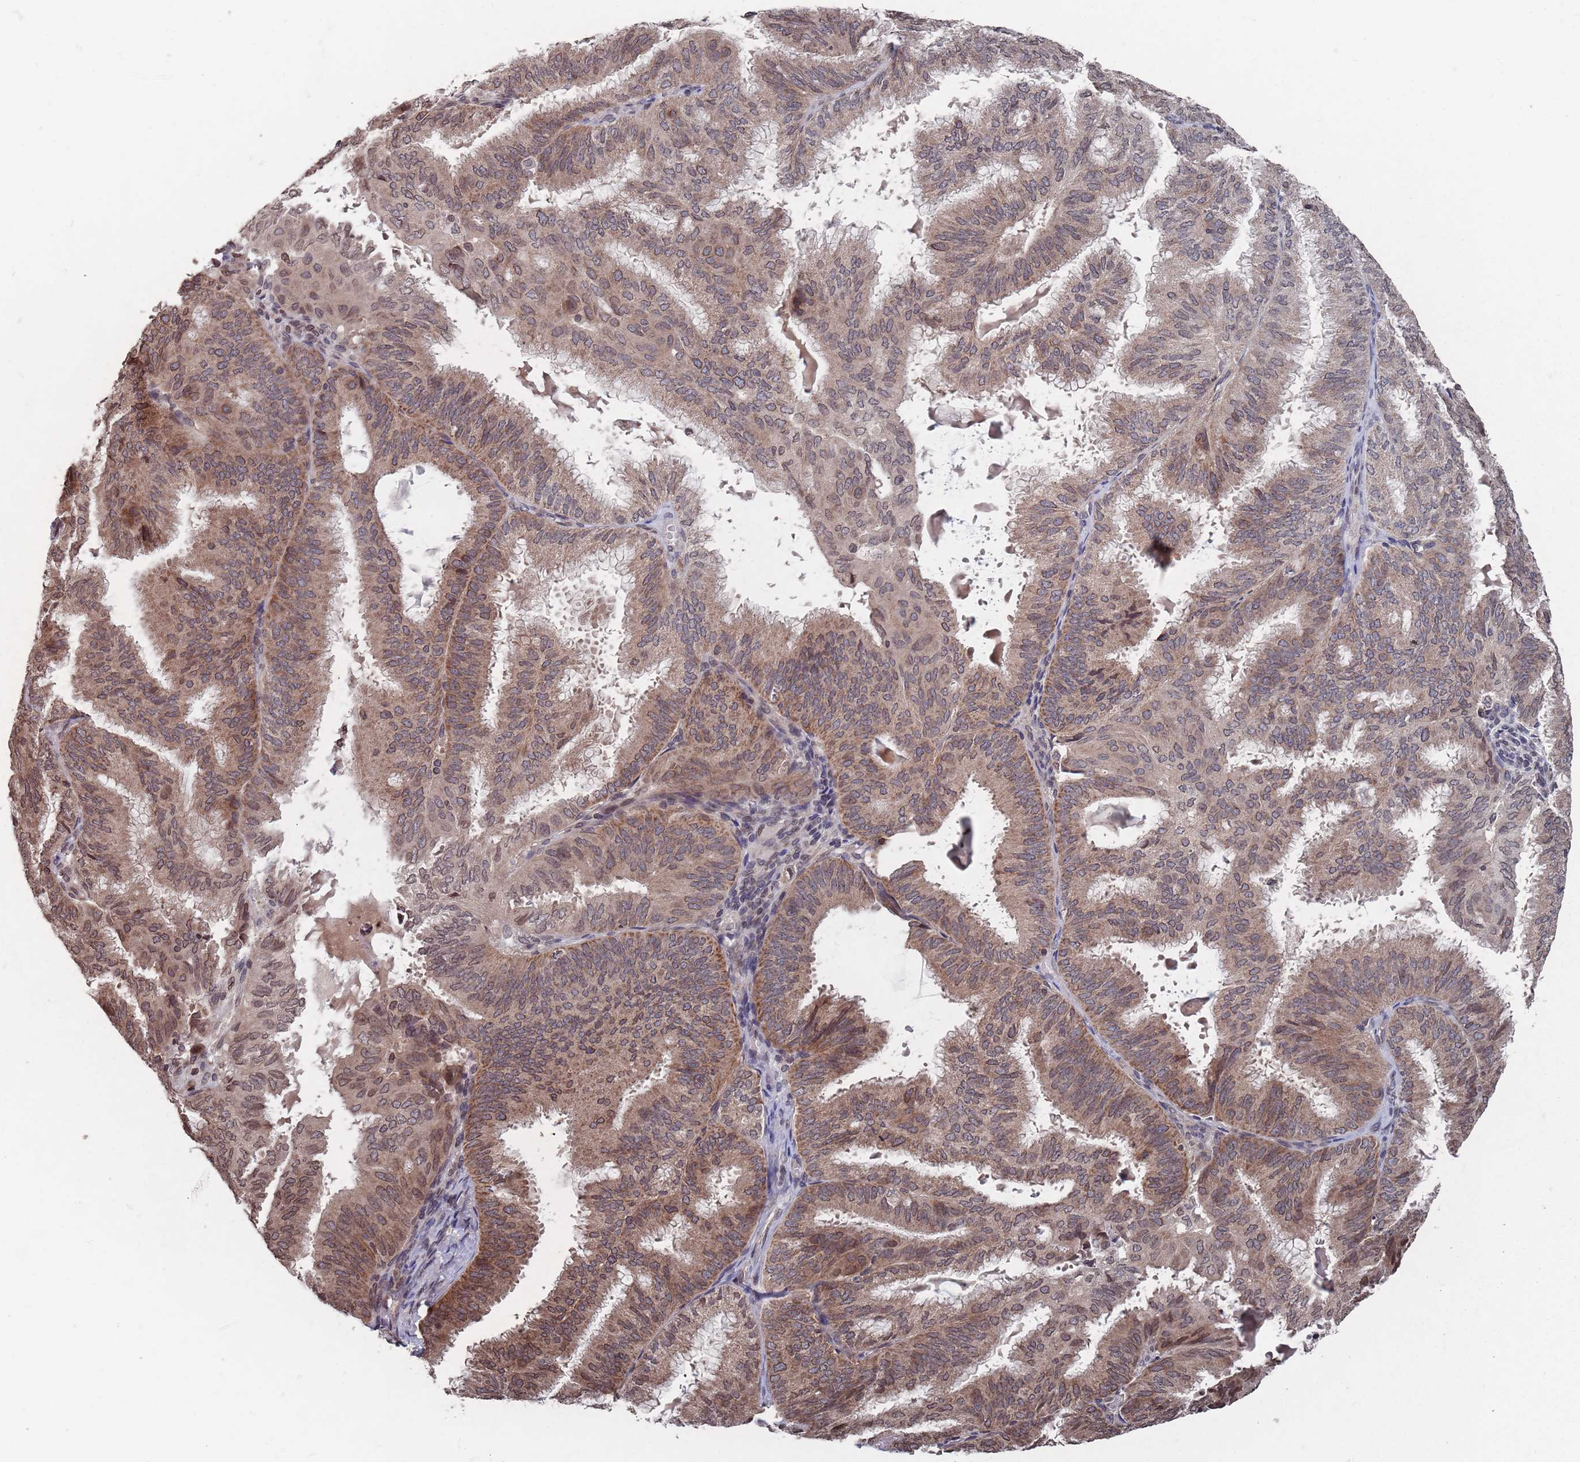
{"staining": {"intensity": "moderate", "quantity": ">75%", "location": "cytoplasmic/membranous,nuclear"}, "tissue": "endometrial cancer", "cell_type": "Tumor cells", "image_type": "cancer", "snomed": [{"axis": "morphology", "description": "Adenocarcinoma, NOS"}, {"axis": "topography", "description": "Endometrium"}], "caption": "Endometrial adenocarcinoma stained for a protein demonstrates moderate cytoplasmic/membranous and nuclear positivity in tumor cells.", "gene": "SDHAF3", "patient": {"sex": "female", "age": 49}}